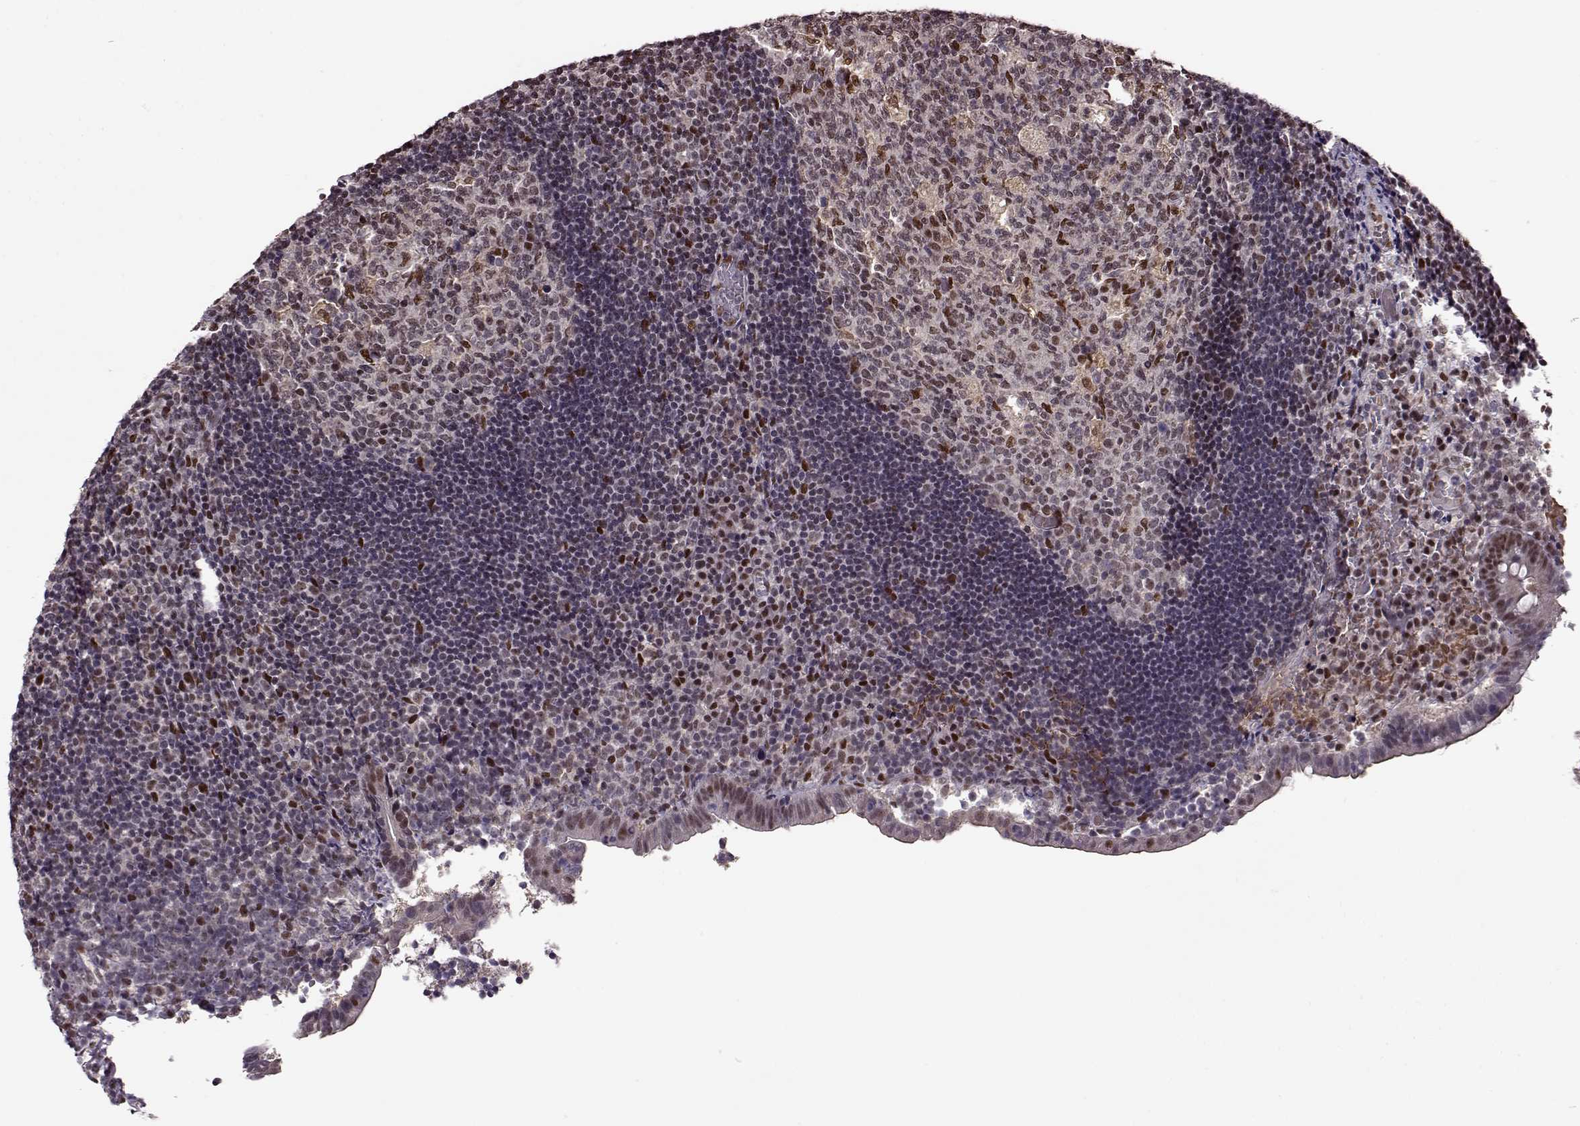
{"staining": {"intensity": "moderate", "quantity": "<25%", "location": "nuclear"}, "tissue": "appendix", "cell_type": "Glandular cells", "image_type": "normal", "snomed": [{"axis": "morphology", "description": "Normal tissue, NOS"}, {"axis": "topography", "description": "Appendix"}], "caption": "Appendix was stained to show a protein in brown. There is low levels of moderate nuclear staining in approximately <25% of glandular cells. Immunohistochemistry stains the protein in brown and the nuclei are stained blue.", "gene": "FTO", "patient": {"sex": "female", "age": 32}}